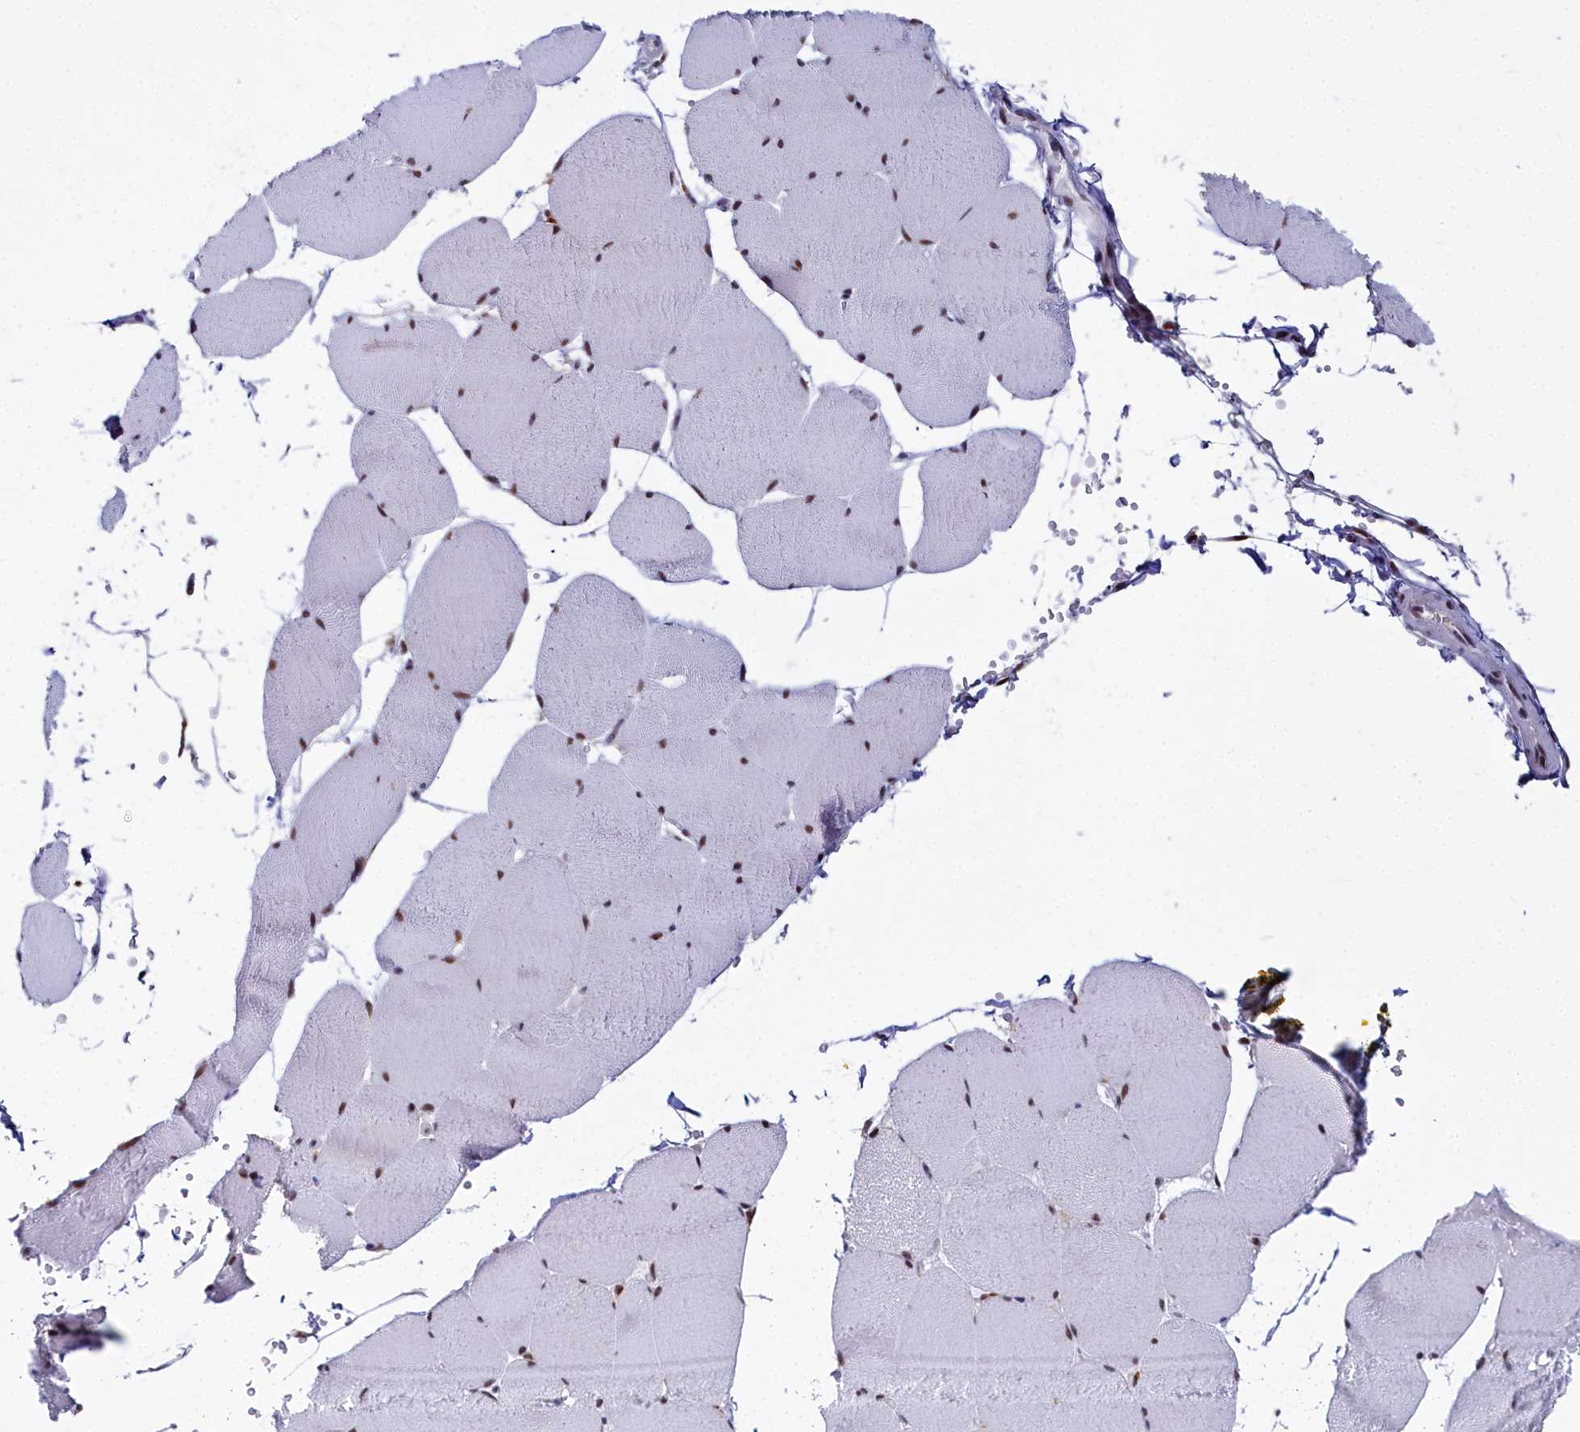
{"staining": {"intensity": "moderate", "quantity": "25%-75%", "location": "nuclear"}, "tissue": "skeletal muscle", "cell_type": "Myocytes", "image_type": "normal", "snomed": [{"axis": "morphology", "description": "Normal tissue, NOS"}, {"axis": "topography", "description": "Skeletal muscle"}, {"axis": "topography", "description": "Head-Neck"}], "caption": "Protein analysis of benign skeletal muscle exhibits moderate nuclear staining in about 25%-75% of myocytes.", "gene": "CCDC97", "patient": {"sex": "male", "age": 66}}